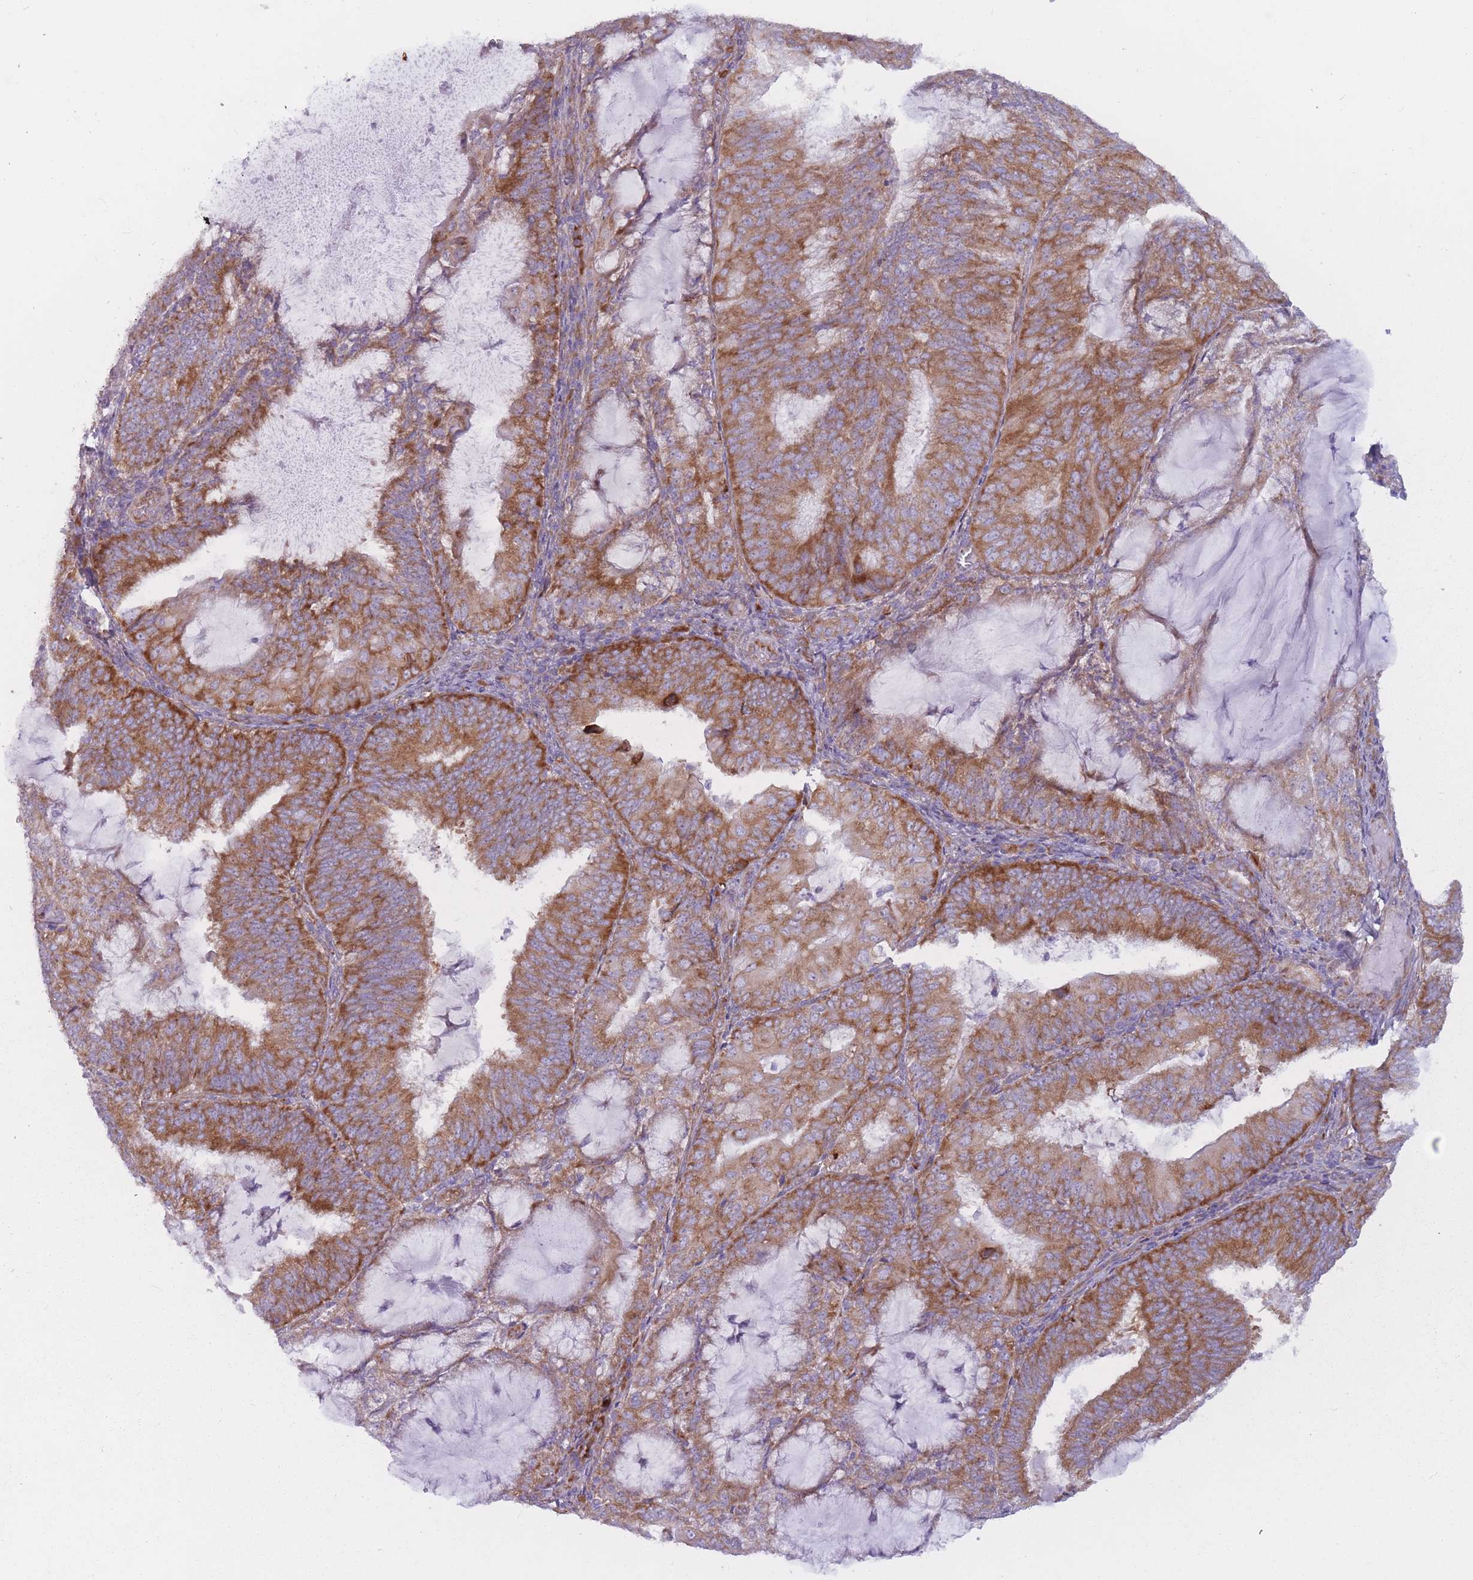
{"staining": {"intensity": "moderate", "quantity": ">75%", "location": "cytoplasmic/membranous"}, "tissue": "endometrial cancer", "cell_type": "Tumor cells", "image_type": "cancer", "snomed": [{"axis": "morphology", "description": "Adenocarcinoma, NOS"}, {"axis": "topography", "description": "Endometrium"}], "caption": "Human endometrial cancer (adenocarcinoma) stained with a brown dye demonstrates moderate cytoplasmic/membranous positive expression in about >75% of tumor cells.", "gene": "RPL18", "patient": {"sex": "female", "age": 81}}